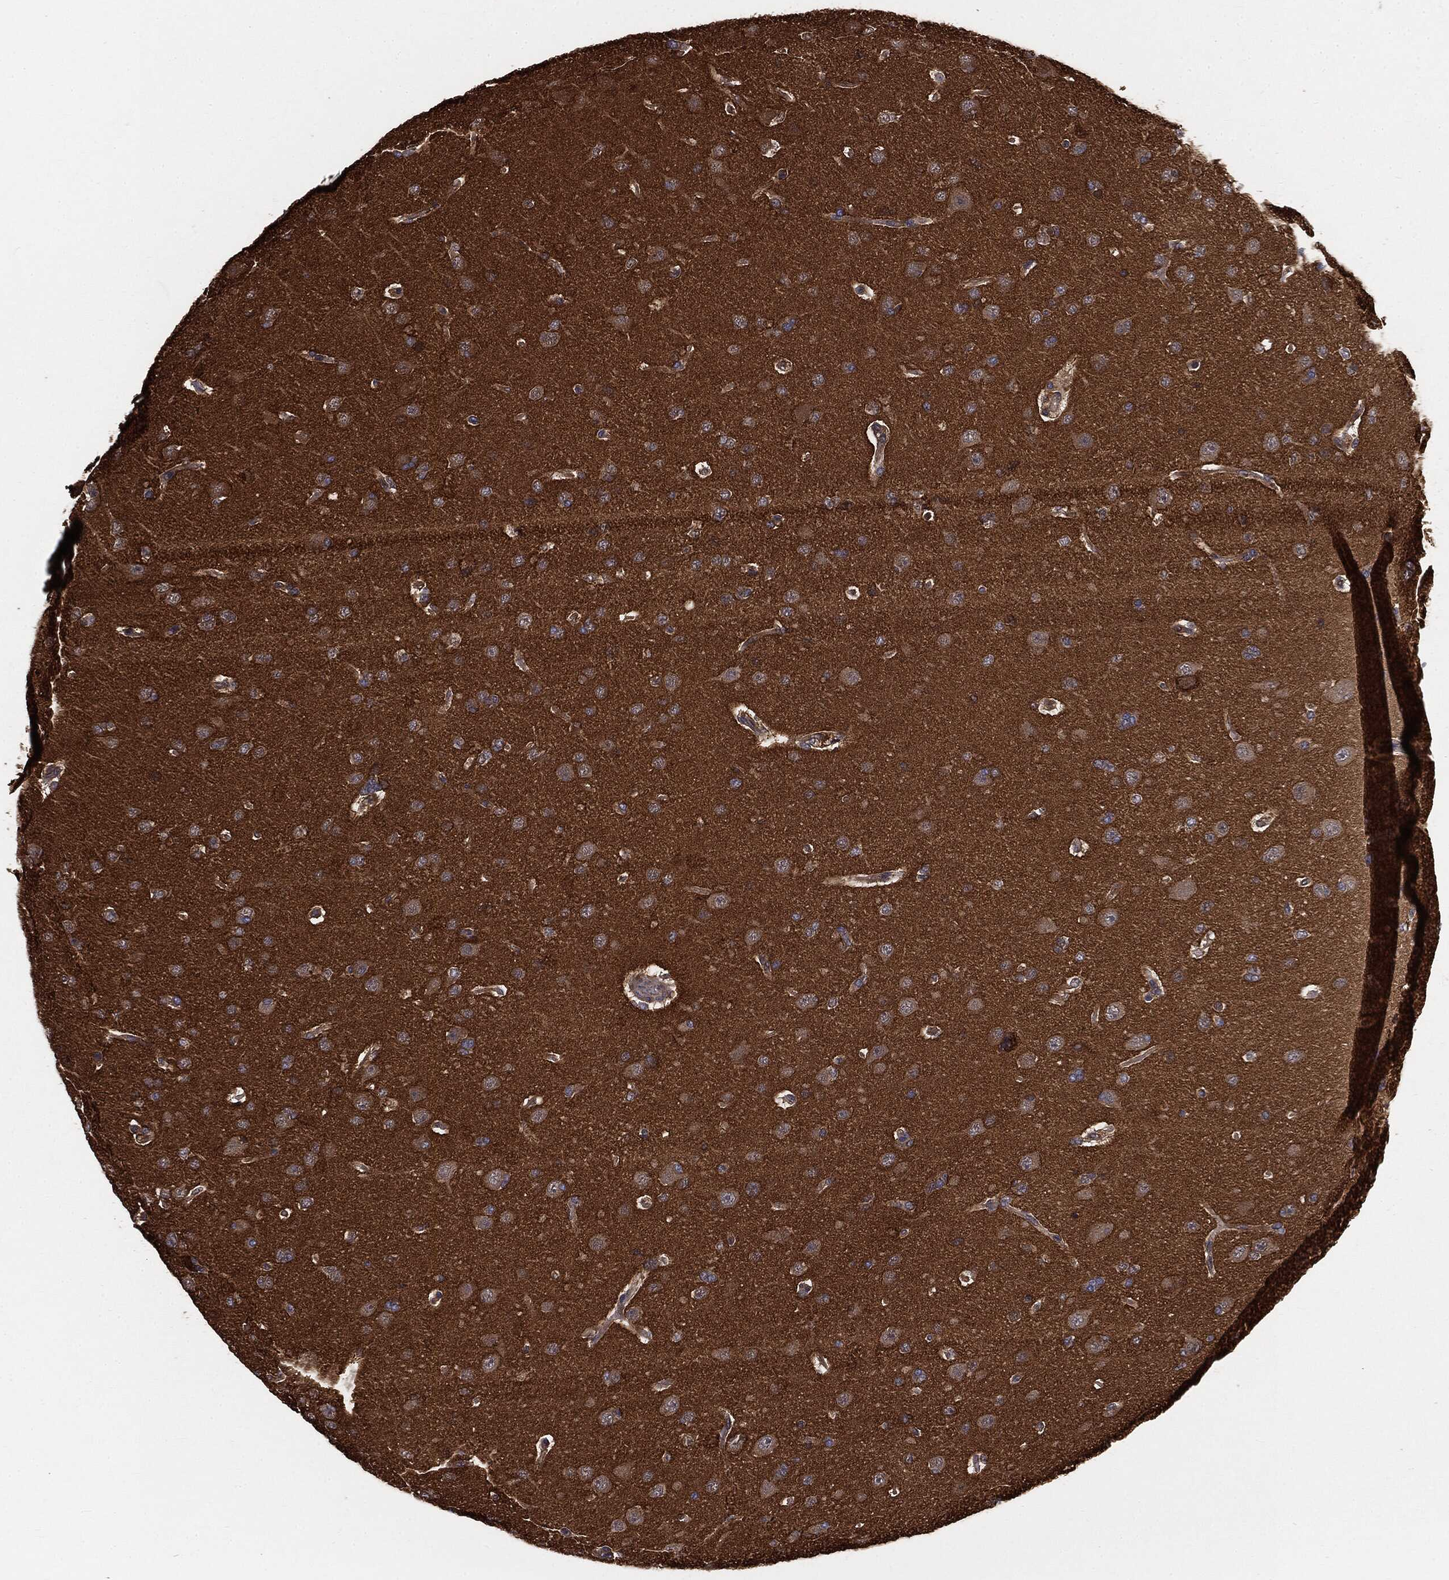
{"staining": {"intensity": "negative", "quantity": "none", "location": "none"}, "tissue": "glioma", "cell_type": "Tumor cells", "image_type": "cancer", "snomed": [{"axis": "morphology", "description": "Glioma, malignant, NOS"}, {"axis": "topography", "description": "Cerebral cortex"}], "caption": "This is a micrograph of immunohistochemistry (IHC) staining of malignant glioma, which shows no expression in tumor cells.", "gene": "GNB5", "patient": {"sex": "male", "age": 58}}